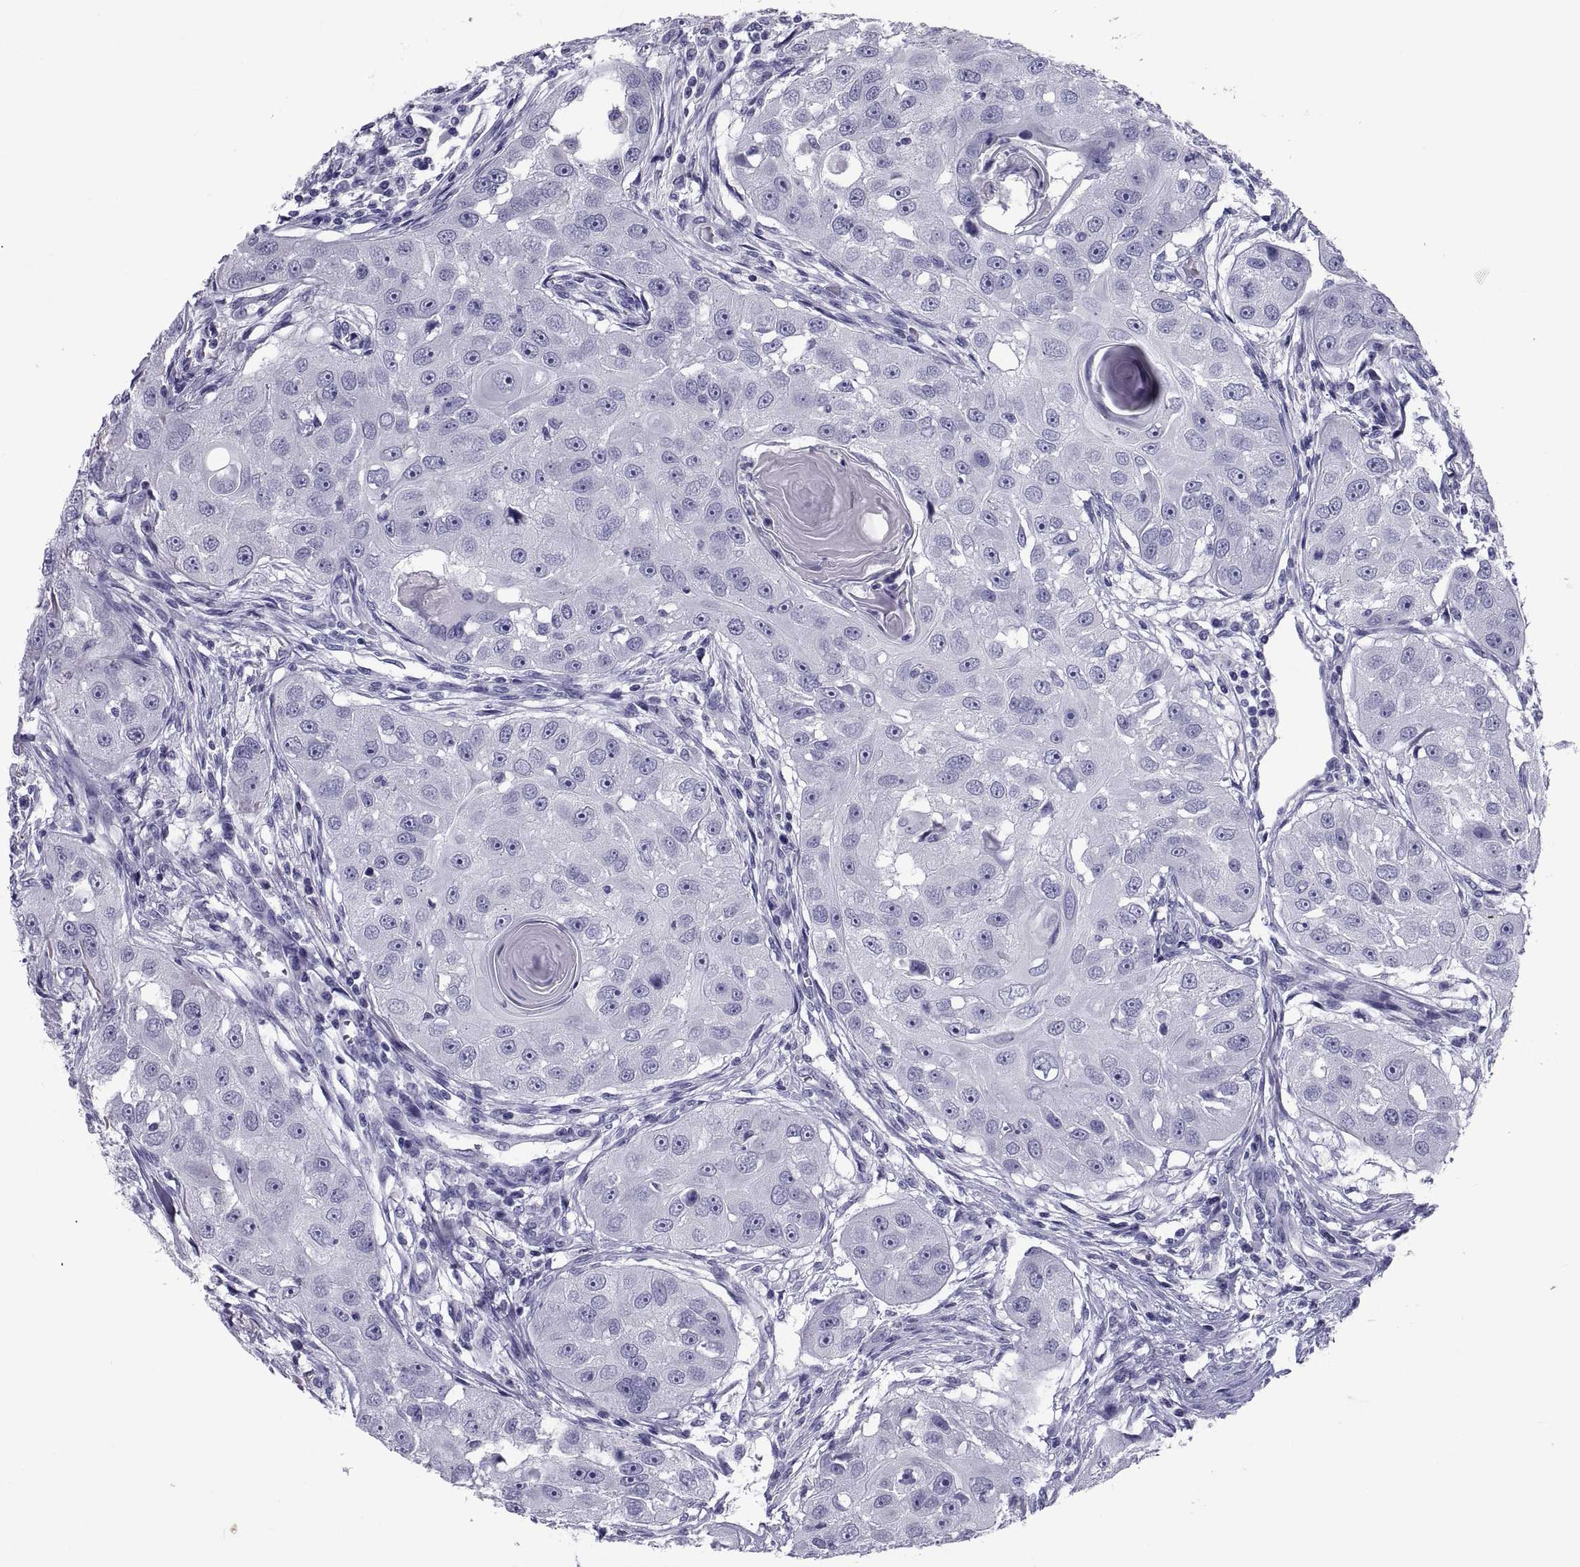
{"staining": {"intensity": "negative", "quantity": "none", "location": "none"}, "tissue": "head and neck cancer", "cell_type": "Tumor cells", "image_type": "cancer", "snomed": [{"axis": "morphology", "description": "Squamous cell carcinoma, NOS"}, {"axis": "topography", "description": "Head-Neck"}], "caption": "Immunohistochemistry image of neoplastic tissue: head and neck squamous cell carcinoma stained with DAB (3,3'-diaminobenzidine) demonstrates no significant protein positivity in tumor cells. (Brightfield microscopy of DAB (3,3'-diaminobenzidine) immunohistochemistry (IHC) at high magnification).", "gene": "DEFB129", "patient": {"sex": "male", "age": 51}}